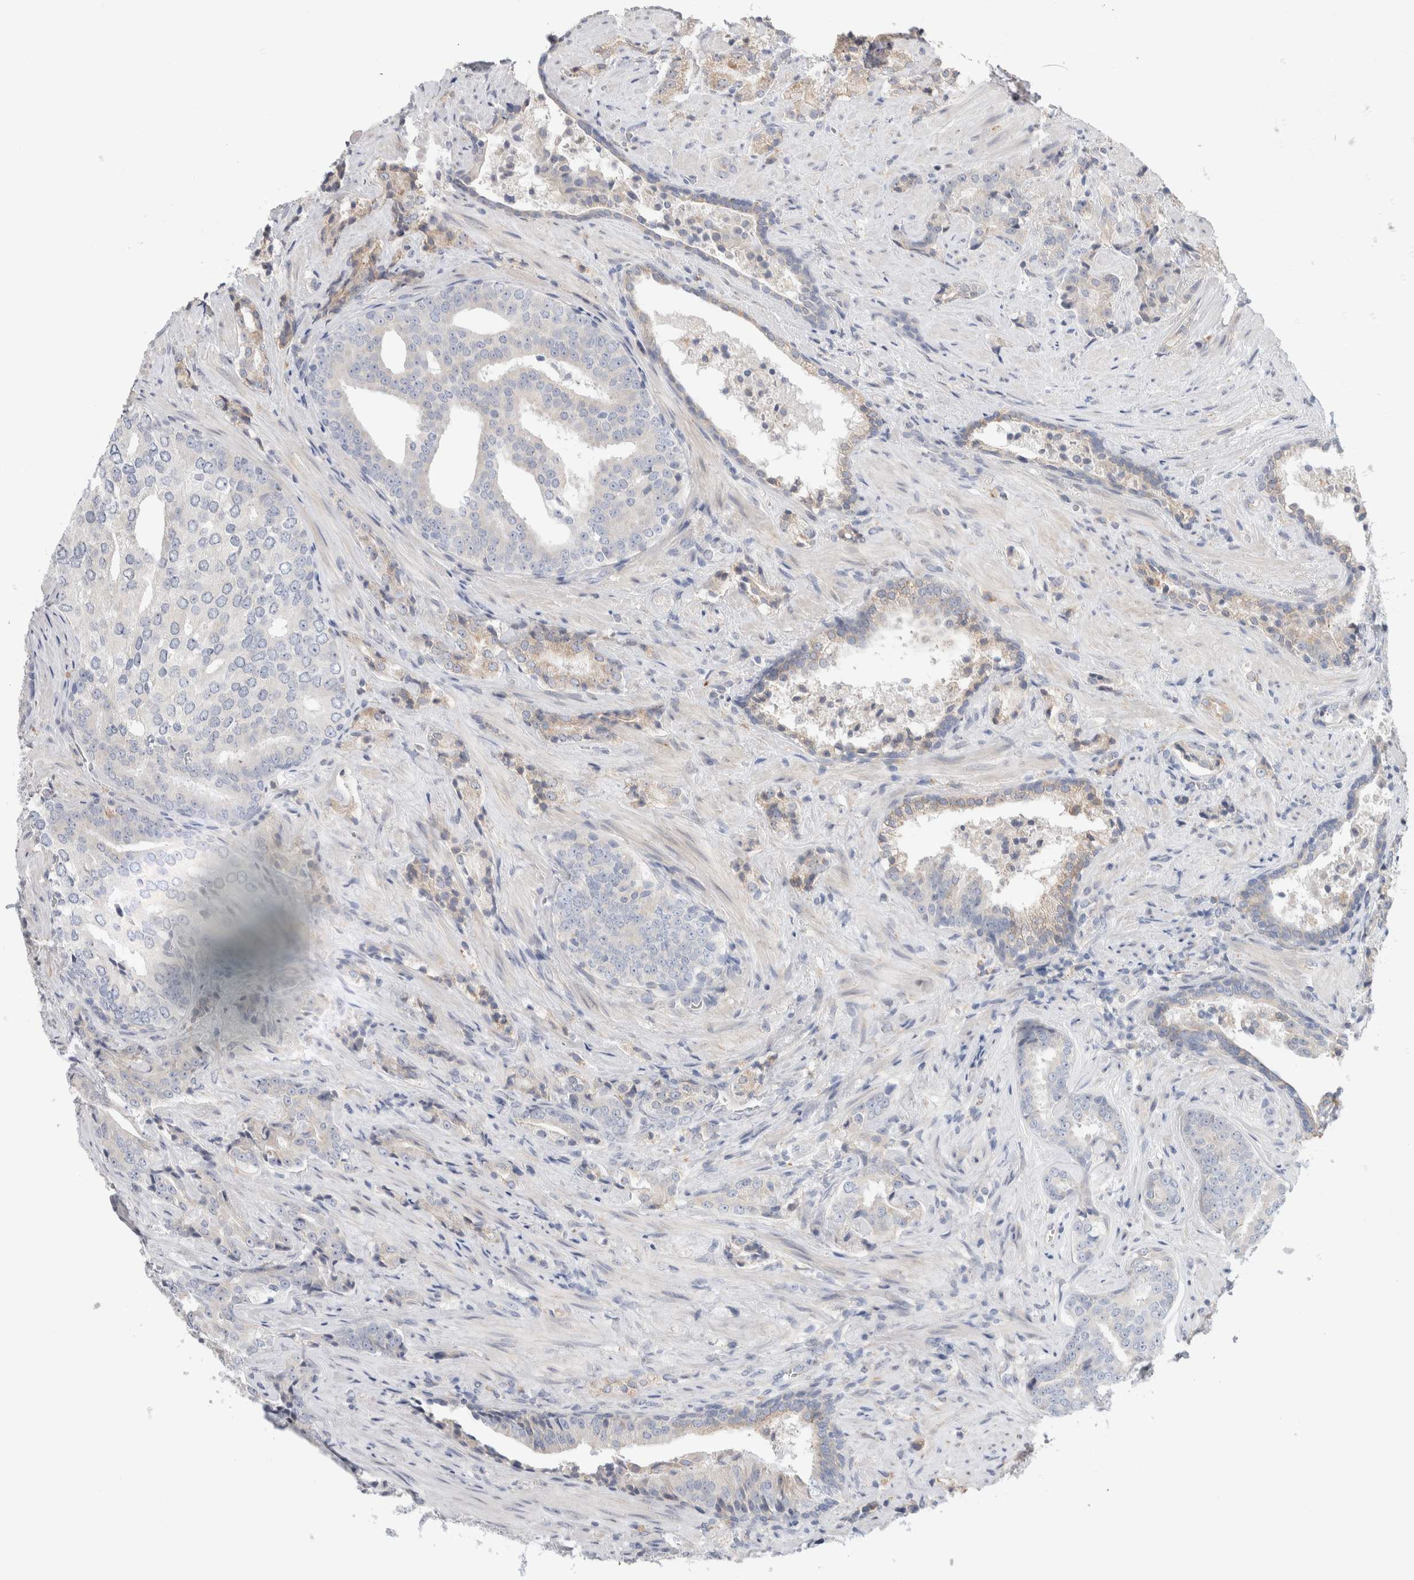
{"staining": {"intensity": "negative", "quantity": "none", "location": "none"}, "tissue": "prostate cancer", "cell_type": "Tumor cells", "image_type": "cancer", "snomed": [{"axis": "morphology", "description": "Adenocarcinoma, High grade"}, {"axis": "topography", "description": "Prostate"}], "caption": "Tumor cells are negative for brown protein staining in prostate cancer (adenocarcinoma (high-grade)).", "gene": "RUSF1", "patient": {"sex": "male", "age": 71}}